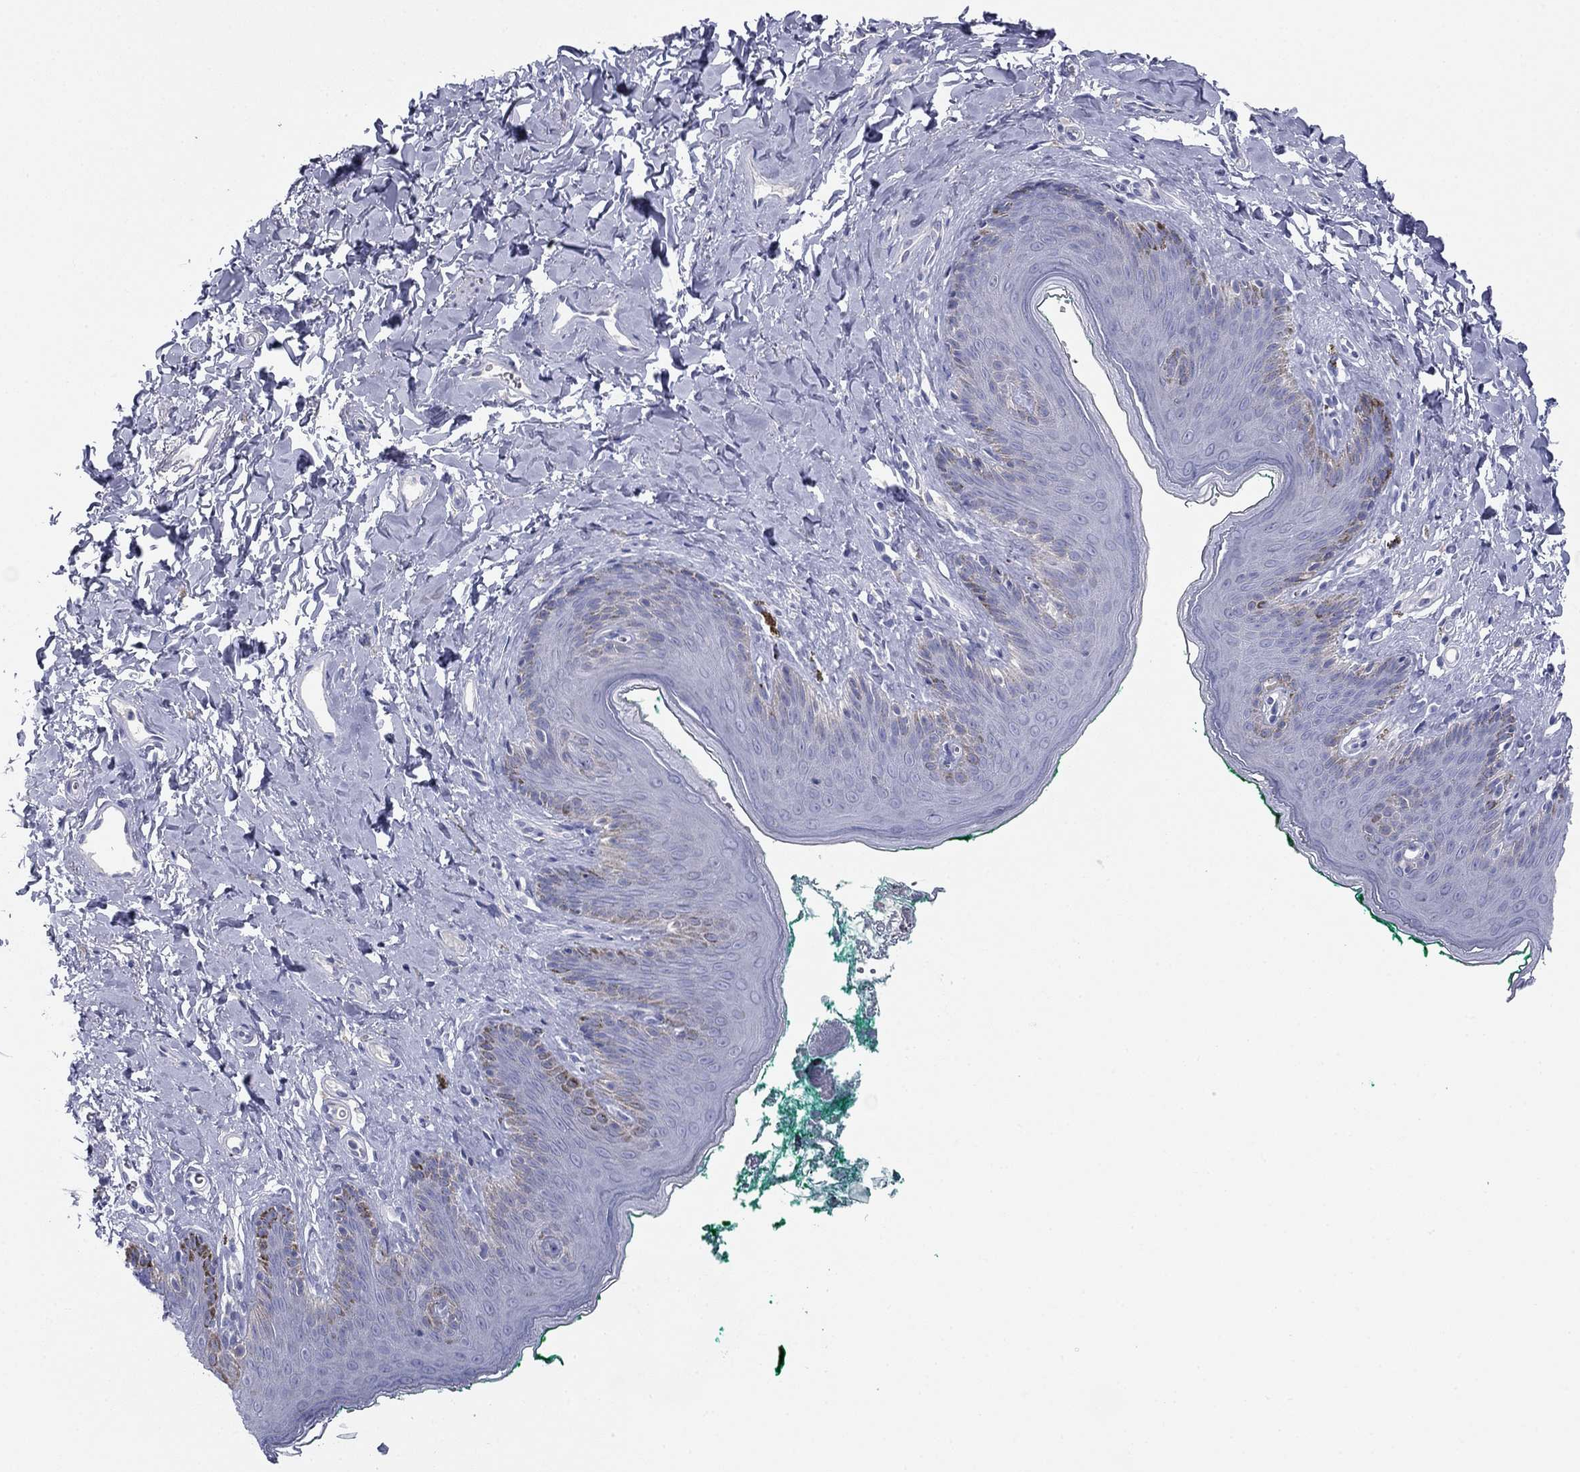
{"staining": {"intensity": "weak", "quantity": "<25%", "location": "cytoplasmic/membranous"}, "tissue": "skin", "cell_type": "Epidermal cells", "image_type": "normal", "snomed": [{"axis": "morphology", "description": "Normal tissue, NOS"}, {"axis": "topography", "description": "Vulva"}], "caption": "DAB (3,3'-diaminobenzidine) immunohistochemical staining of benign human skin demonstrates no significant expression in epidermal cells.", "gene": "GRK7", "patient": {"sex": "female", "age": 66}}